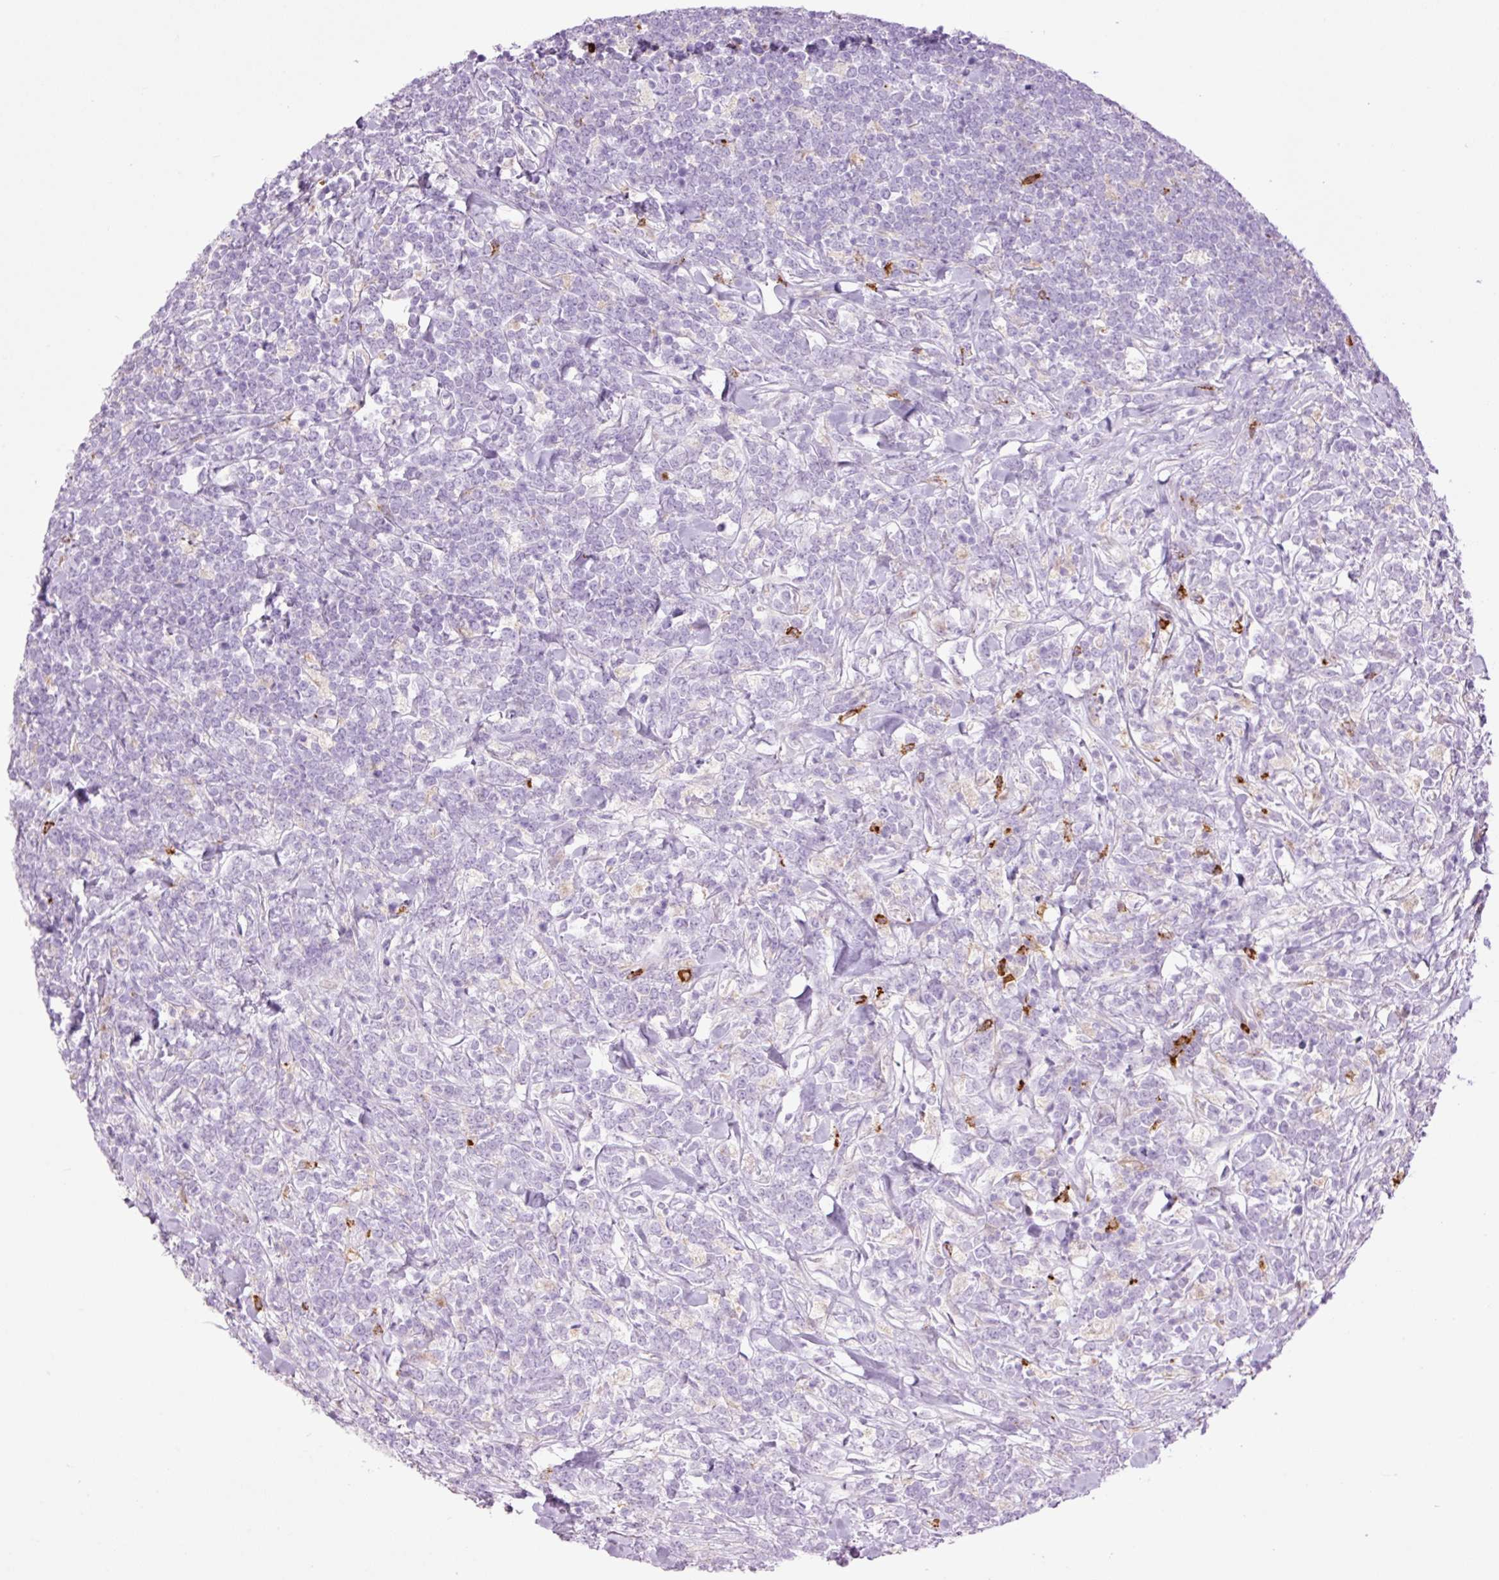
{"staining": {"intensity": "negative", "quantity": "none", "location": "none"}, "tissue": "lymphoma", "cell_type": "Tumor cells", "image_type": "cancer", "snomed": [{"axis": "morphology", "description": "Malignant lymphoma, non-Hodgkin's type, High grade"}, {"axis": "topography", "description": "Small intestine"}, {"axis": "topography", "description": "Colon"}], "caption": "Immunohistochemistry (IHC) photomicrograph of lymphoma stained for a protein (brown), which displays no staining in tumor cells.", "gene": "LYZ", "patient": {"sex": "male", "age": 8}}